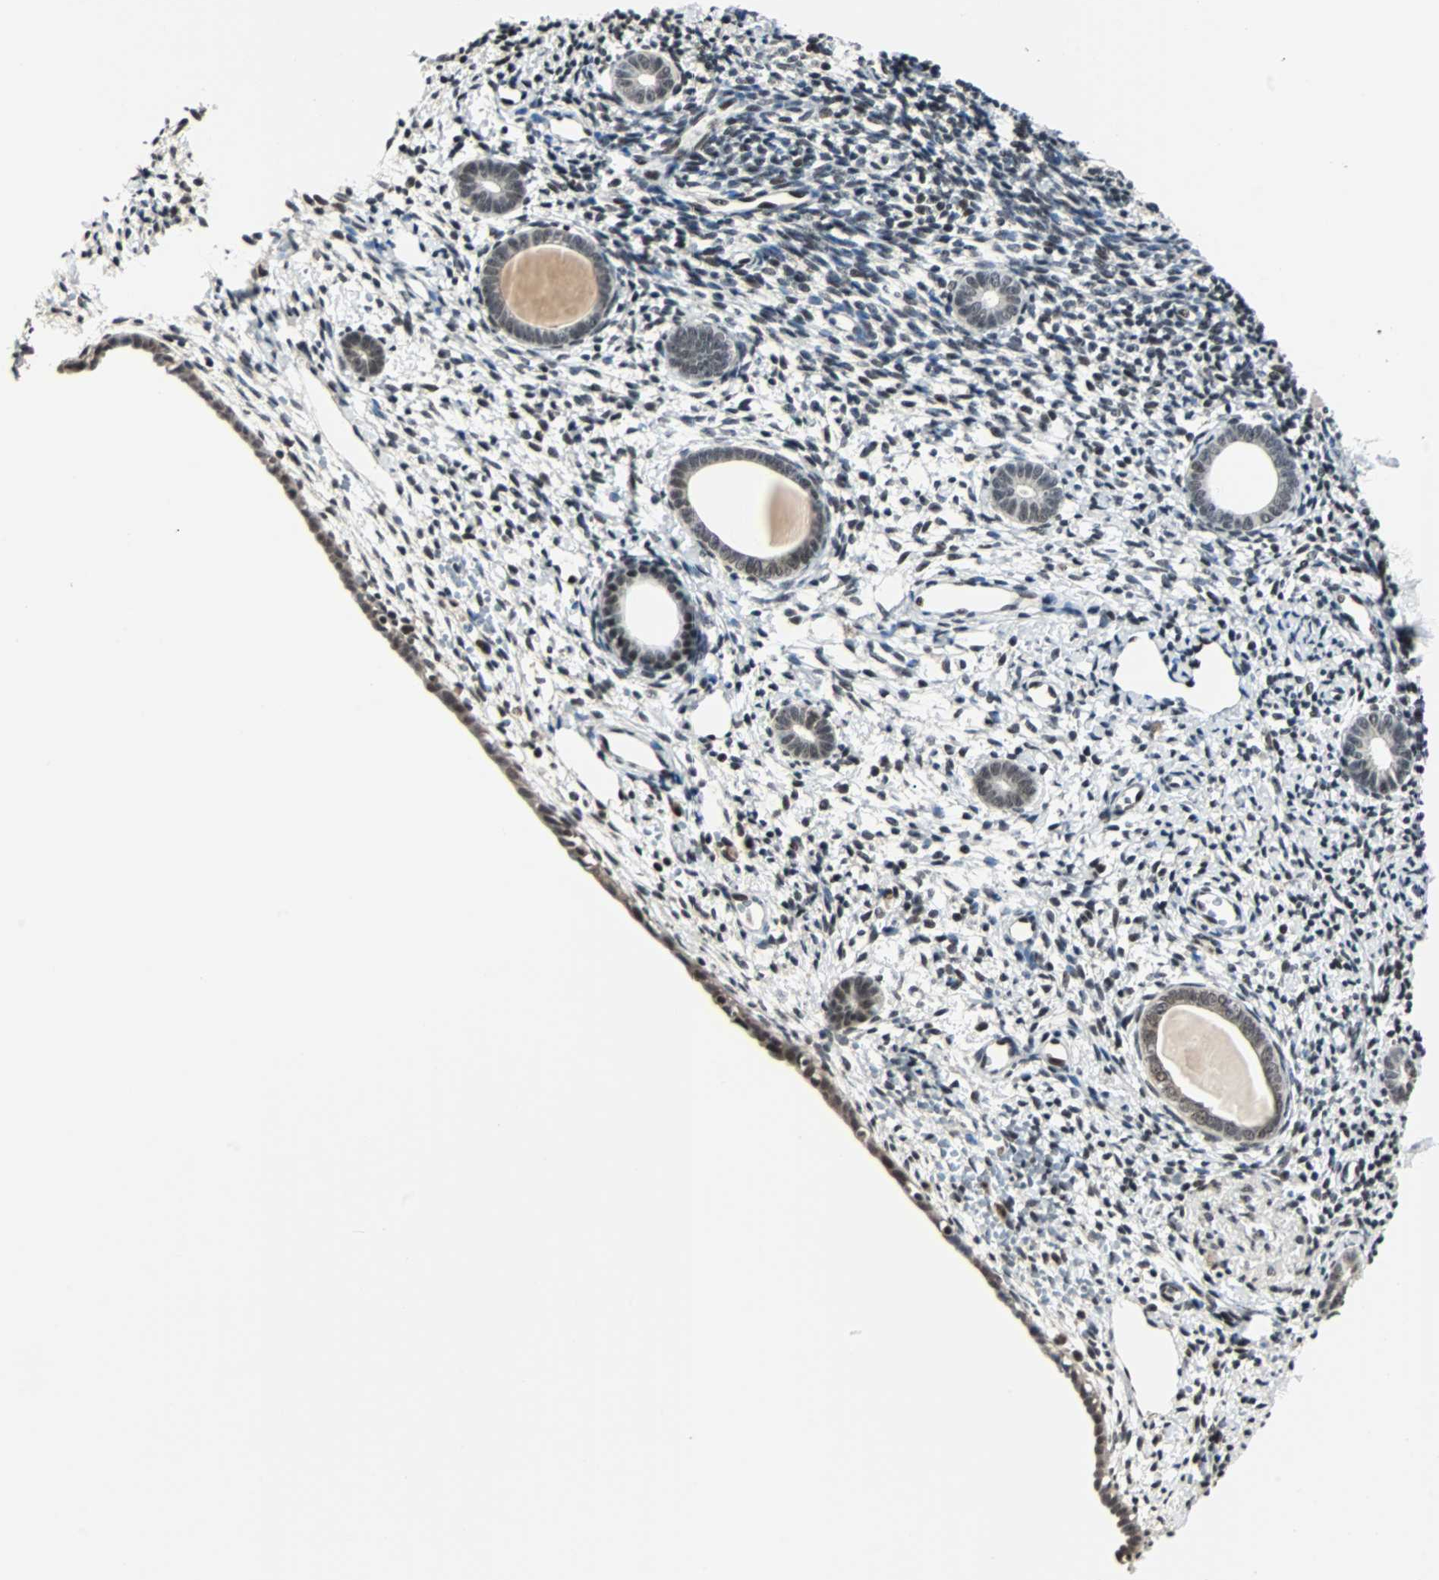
{"staining": {"intensity": "moderate", "quantity": ">75%", "location": "nuclear"}, "tissue": "endometrium", "cell_type": "Cells in endometrial stroma", "image_type": "normal", "snomed": [{"axis": "morphology", "description": "Normal tissue, NOS"}, {"axis": "topography", "description": "Endometrium"}], "caption": "Immunohistochemistry (IHC) (DAB (3,3'-diaminobenzidine)) staining of normal endometrium demonstrates moderate nuclear protein positivity in about >75% of cells in endometrial stroma. (DAB (3,3'-diaminobenzidine) = brown stain, brightfield microscopy at high magnification).", "gene": "TERF2IP", "patient": {"sex": "female", "age": 71}}